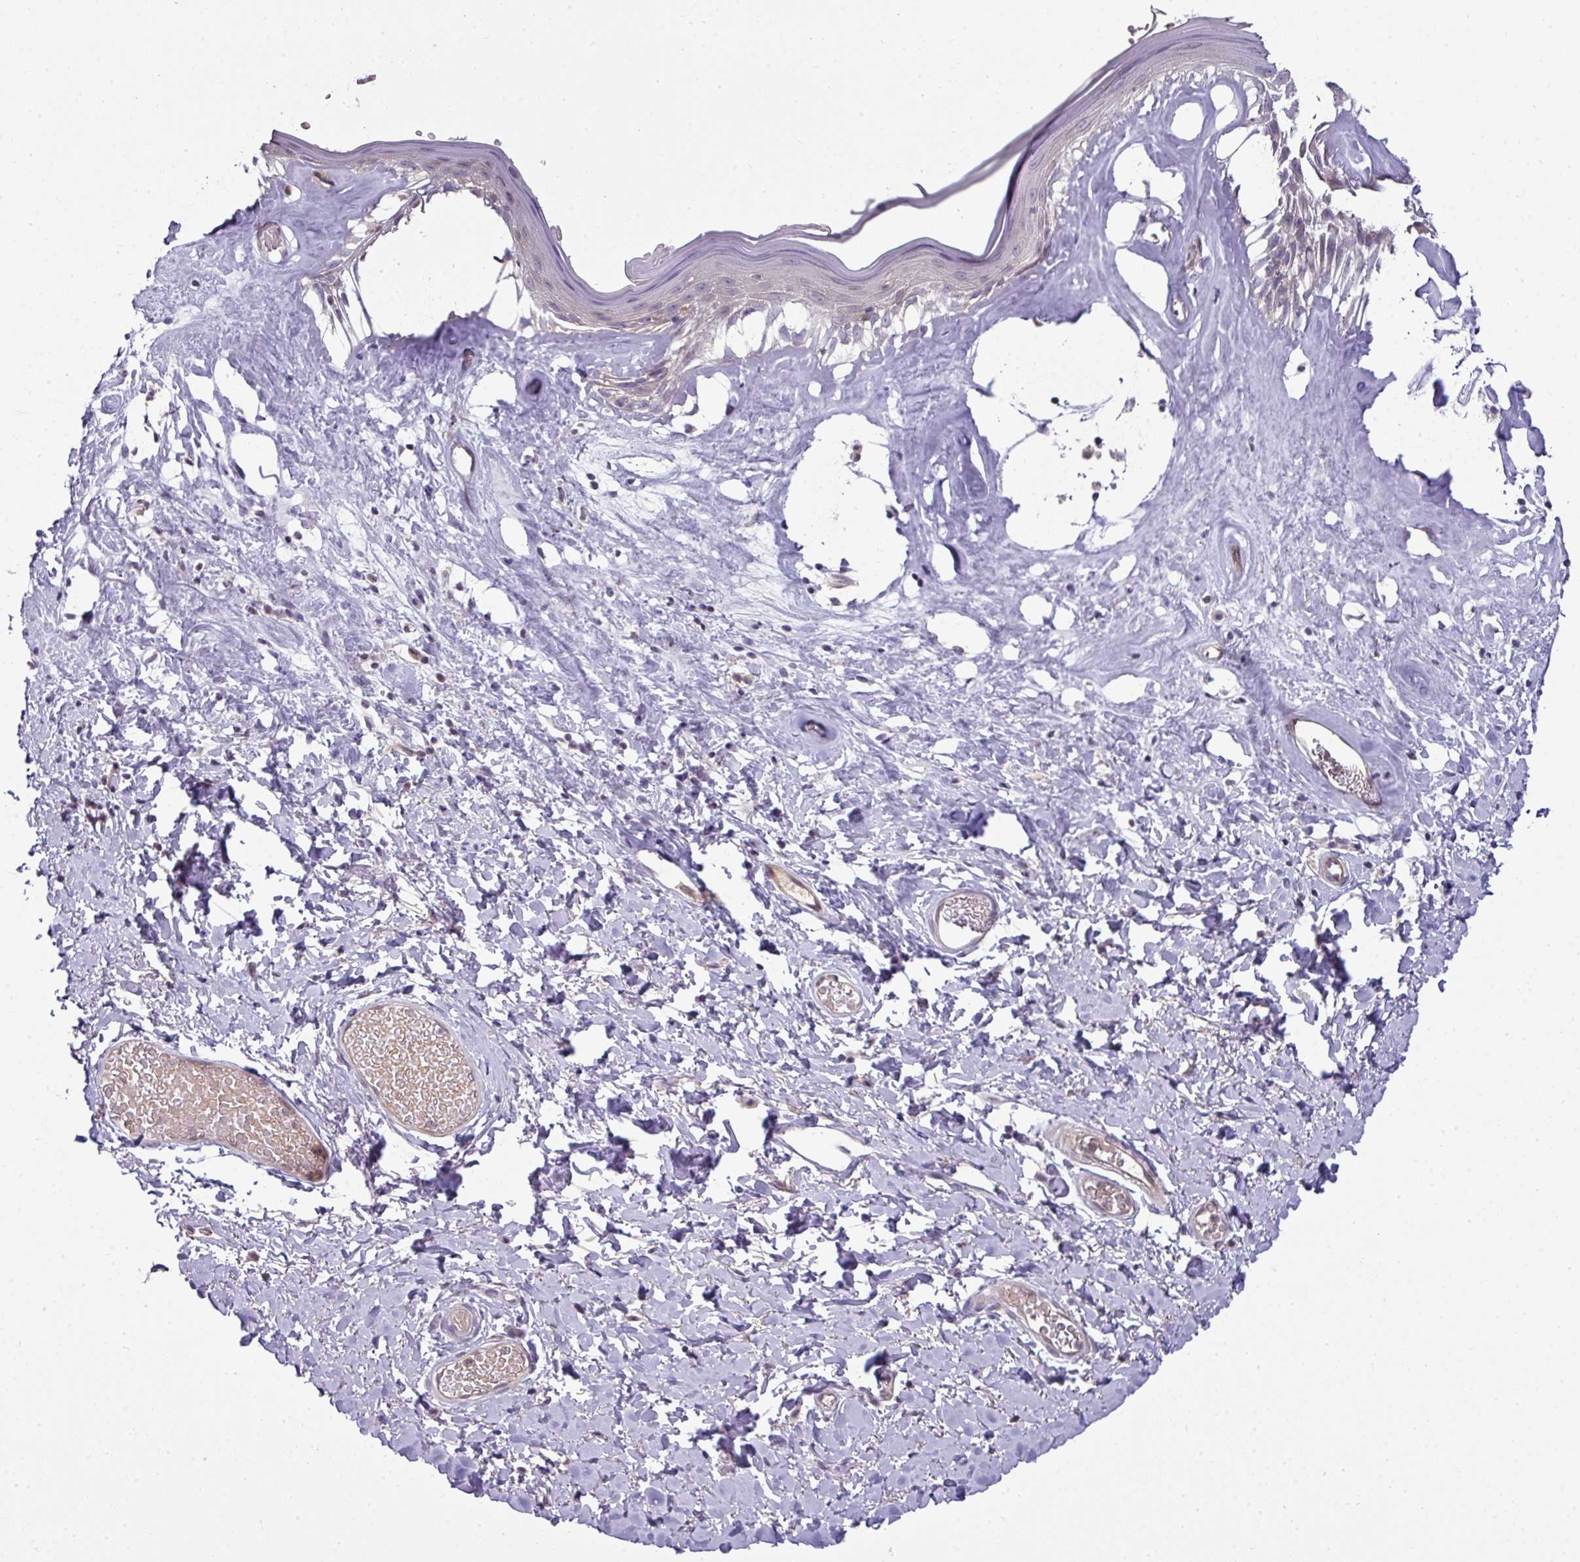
{"staining": {"intensity": "moderate", "quantity": "<25%", "location": "cytoplasmic/membranous,nuclear"}, "tissue": "skin", "cell_type": "Epidermal cells", "image_type": "normal", "snomed": [{"axis": "morphology", "description": "Normal tissue, NOS"}, {"axis": "morphology", "description": "Inflammation, NOS"}, {"axis": "topography", "description": "Vulva"}], "caption": "Immunohistochemical staining of benign human skin displays moderate cytoplasmic/membranous,nuclear protein positivity in approximately <25% of epidermal cells. The protein of interest is stained brown, and the nuclei are stained in blue (DAB IHC with brightfield microscopy, high magnification).", "gene": "STAT5A", "patient": {"sex": "female", "age": 86}}